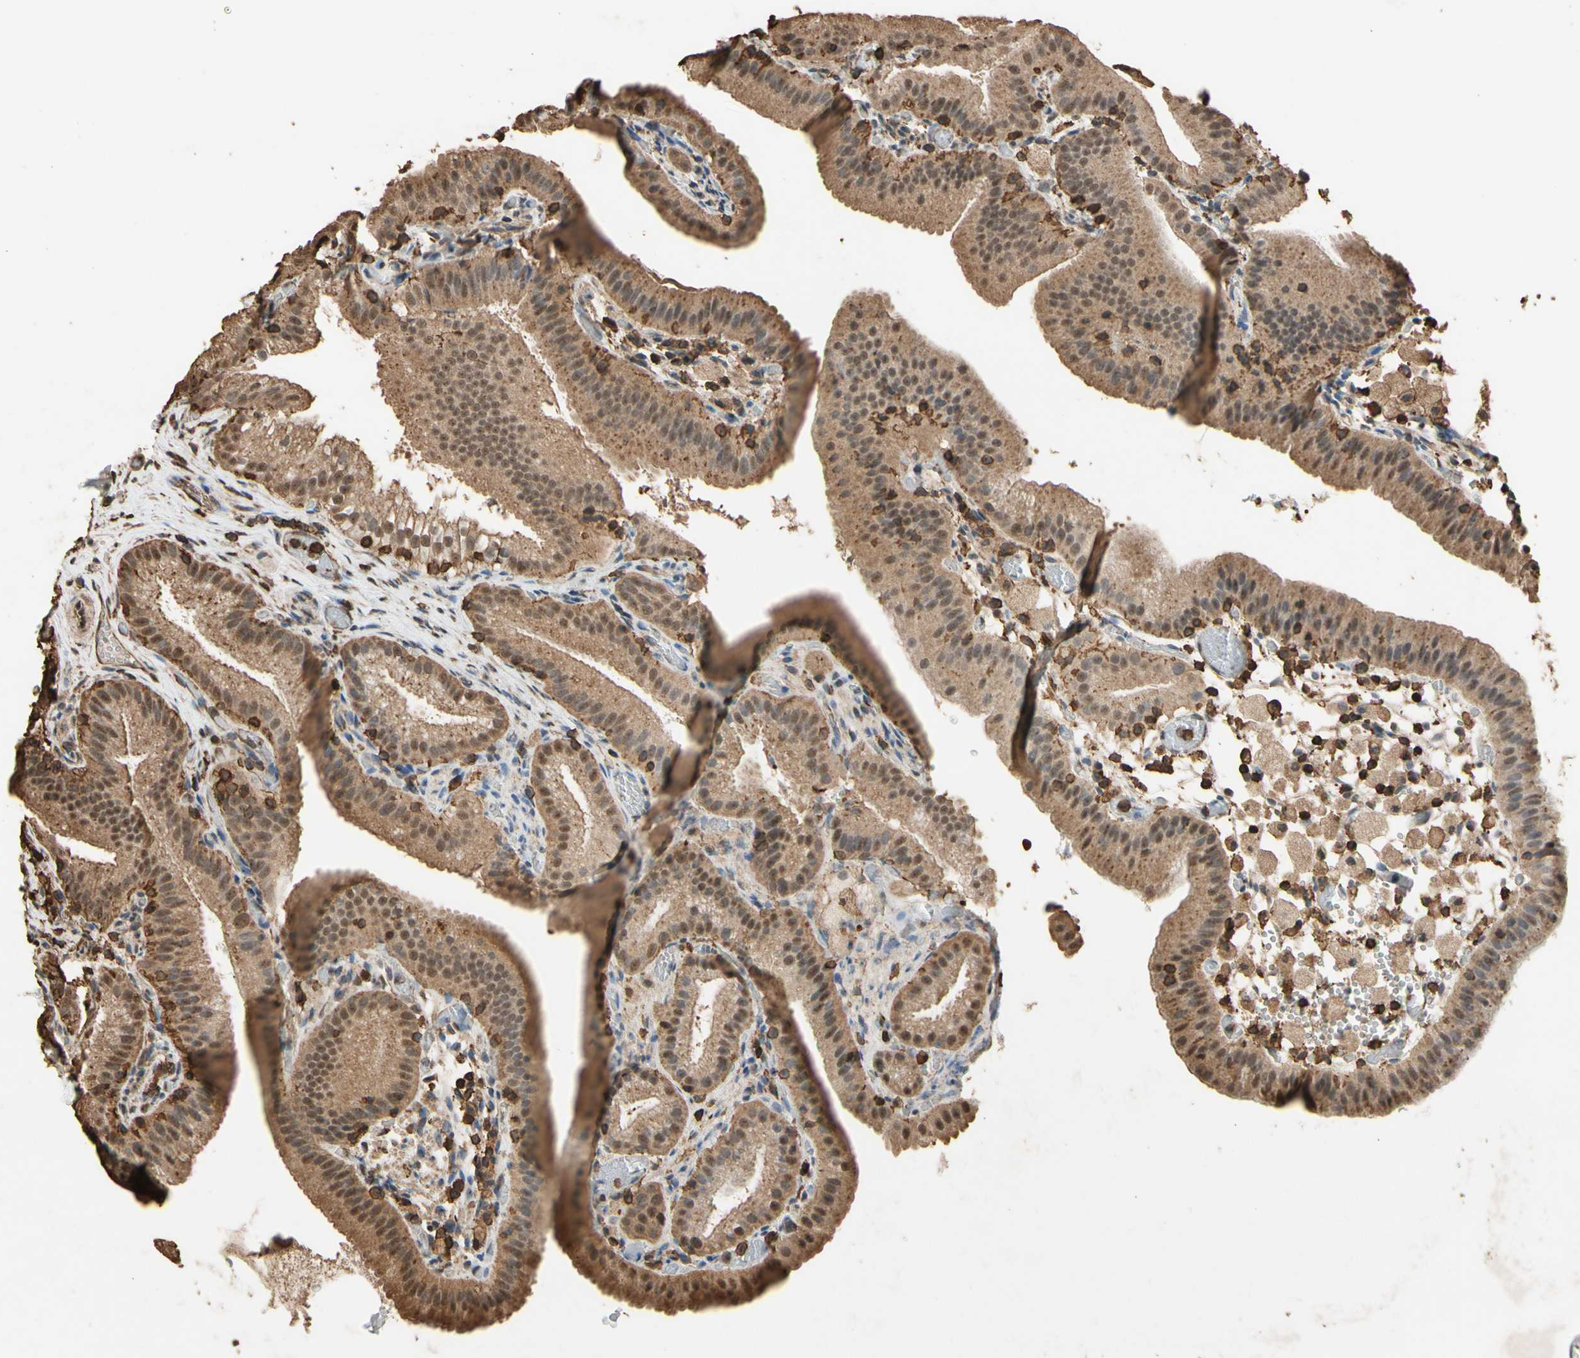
{"staining": {"intensity": "moderate", "quantity": ">75%", "location": "cytoplasmic/membranous,nuclear"}, "tissue": "gallbladder", "cell_type": "Glandular cells", "image_type": "normal", "snomed": [{"axis": "morphology", "description": "Normal tissue, NOS"}, {"axis": "topography", "description": "Gallbladder"}], "caption": "Immunohistochemistry (DAB) staining of unremarkable human gallbladder shows moderate cytoplasmic/membranous,nuclear protein expression in approximately >75% of glandular cells.", "gene": "TNFSF13B", "patient": {"sex": "male", "age": 54}}